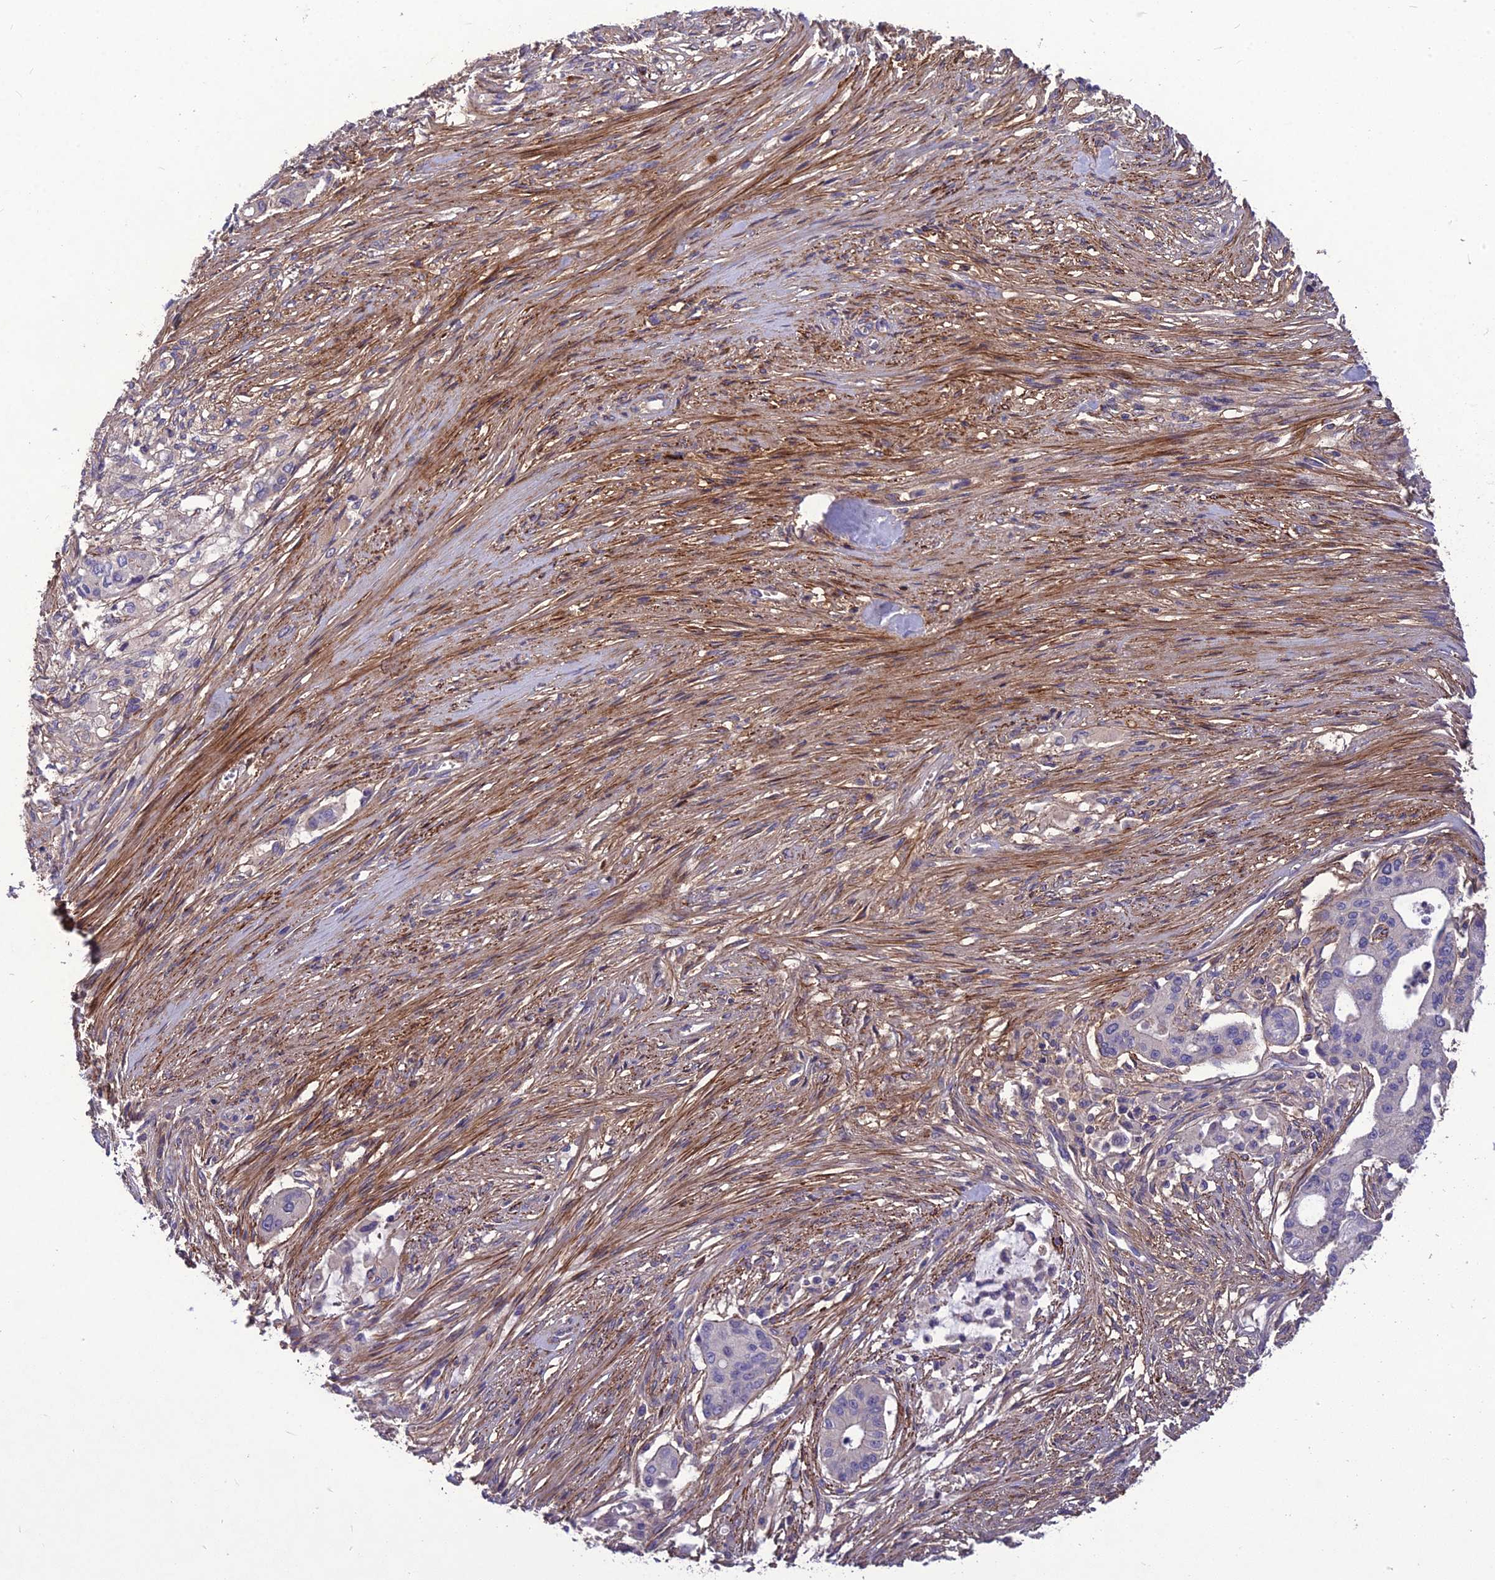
{"staining": {"intensity": "negative", "quantity": "none", "location": "none"}, "tissue": "pancreatic cancer", "cell_type": "Tumor cells", "image_type": "cancer", "snomed": [{"axis": "morphology", "description": "Adenocarcinoma, NOS"}, {"axis": "topography", "description": "Pancreas"}], "caption": "This is a photomicrograph of immunohistochemistry staining of pancreatic cancer, which shows no expression in tumor cells.", "gene": "CLUH", "patient": {"sex": "male", "age": 46}}